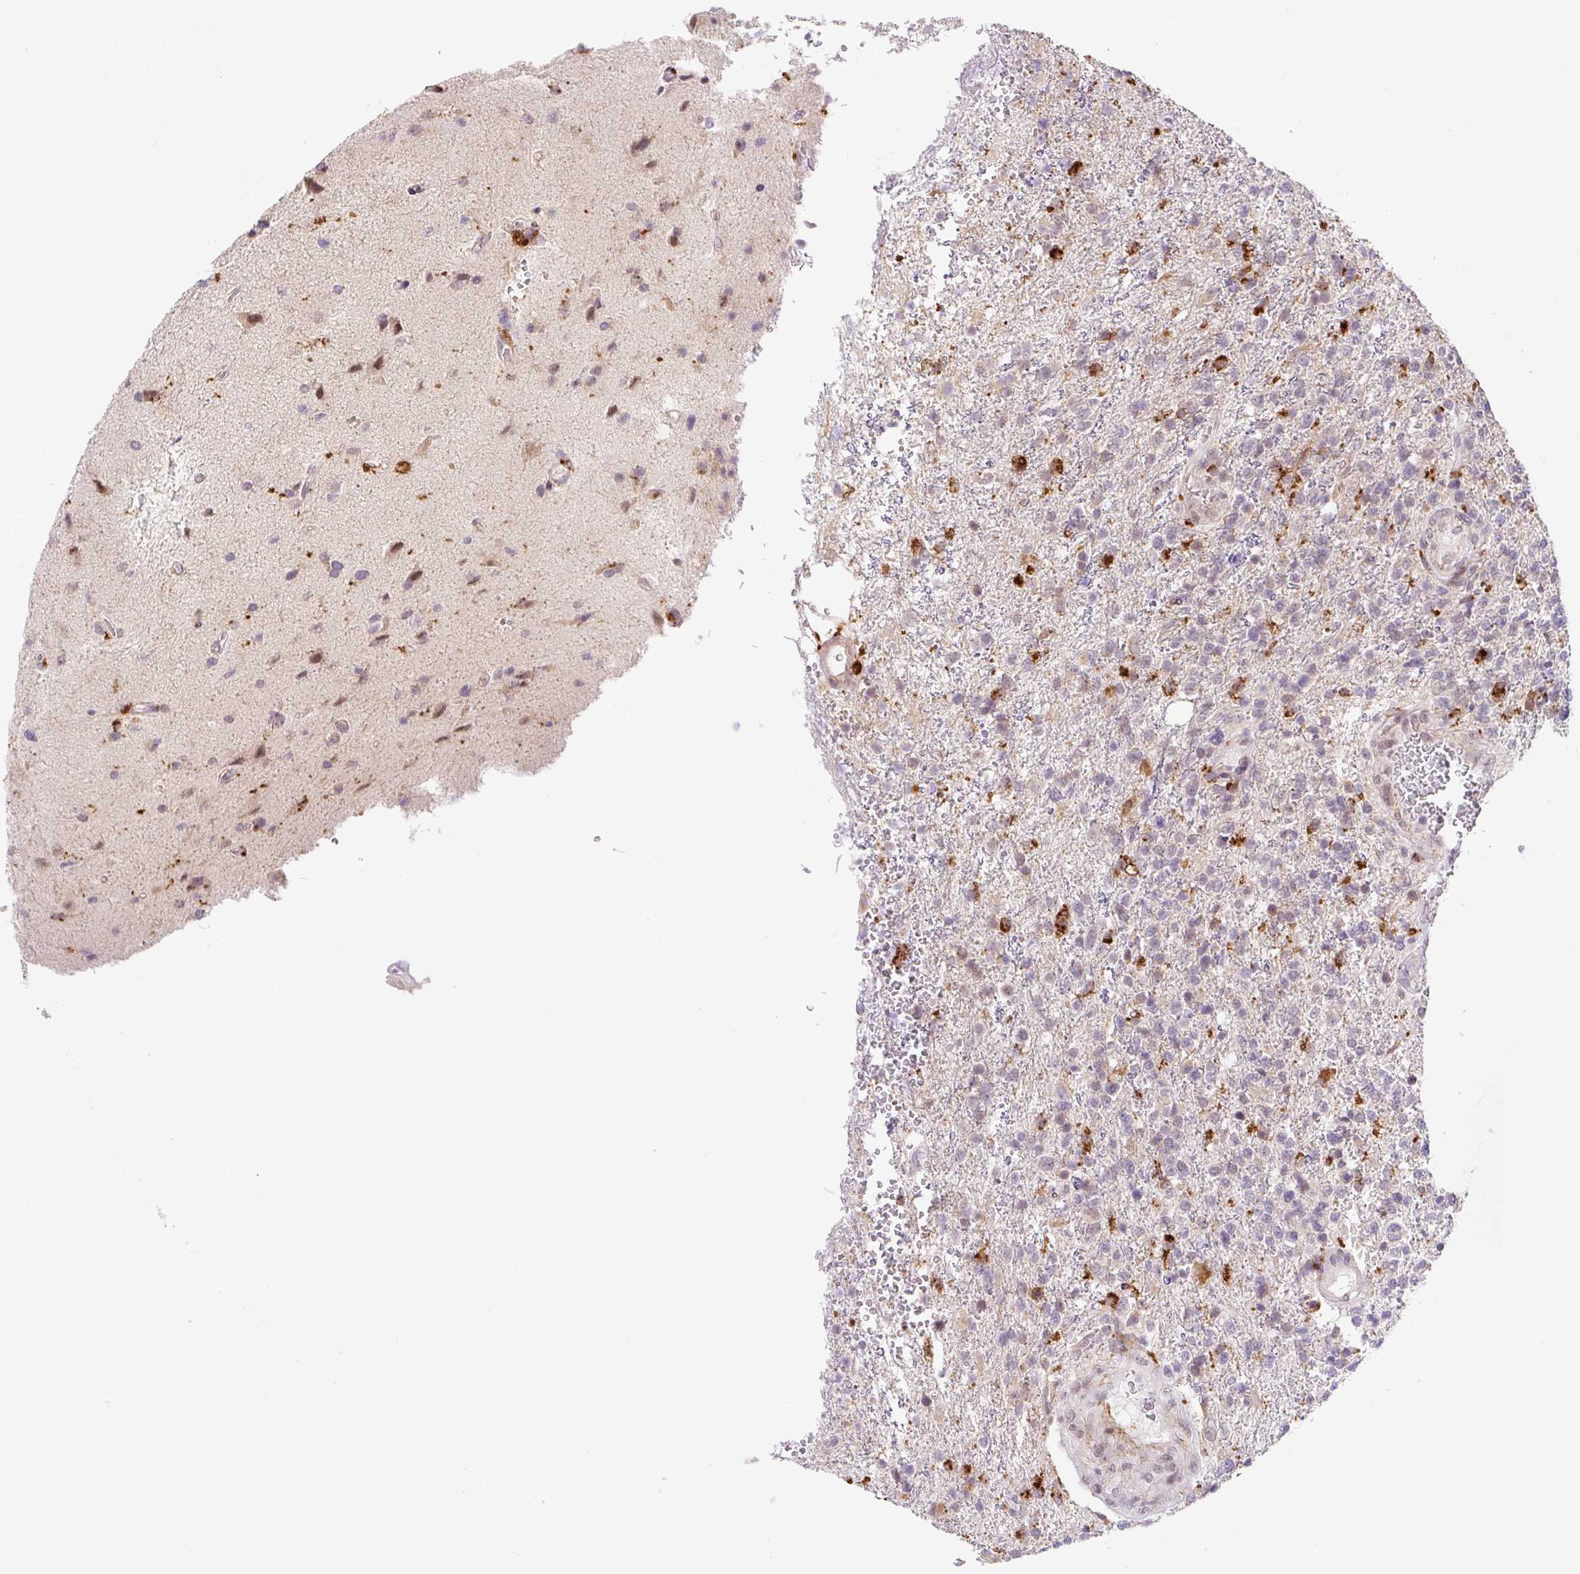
{"staining": {"intensity": "strong", "quantity": "<25%", "location": "cytoplasmic/membranous,nuclear"}, "tissue": "glioma", "cell_type": "Tumor cells", "image_type": "cancer", "snomed": [{"axis": "morphology", "description": "Glioma, malignant, High grade"}, {"axis": "topography", "description": "Brain"}], "caption": "DAB (3,3'-diaminobenzidine) immunohistochemical staining of human glioma exhibits strong cytoplasmic/membranous and nuclear protein positivity in about <25% of tumor cells. (DAB (3,3'-diaminobenzidine) IHC, brown staining for protein, blue staining for nuclei).", "gene": "CEBPZOS", "patient": {"sex": "male", "age": 56}}